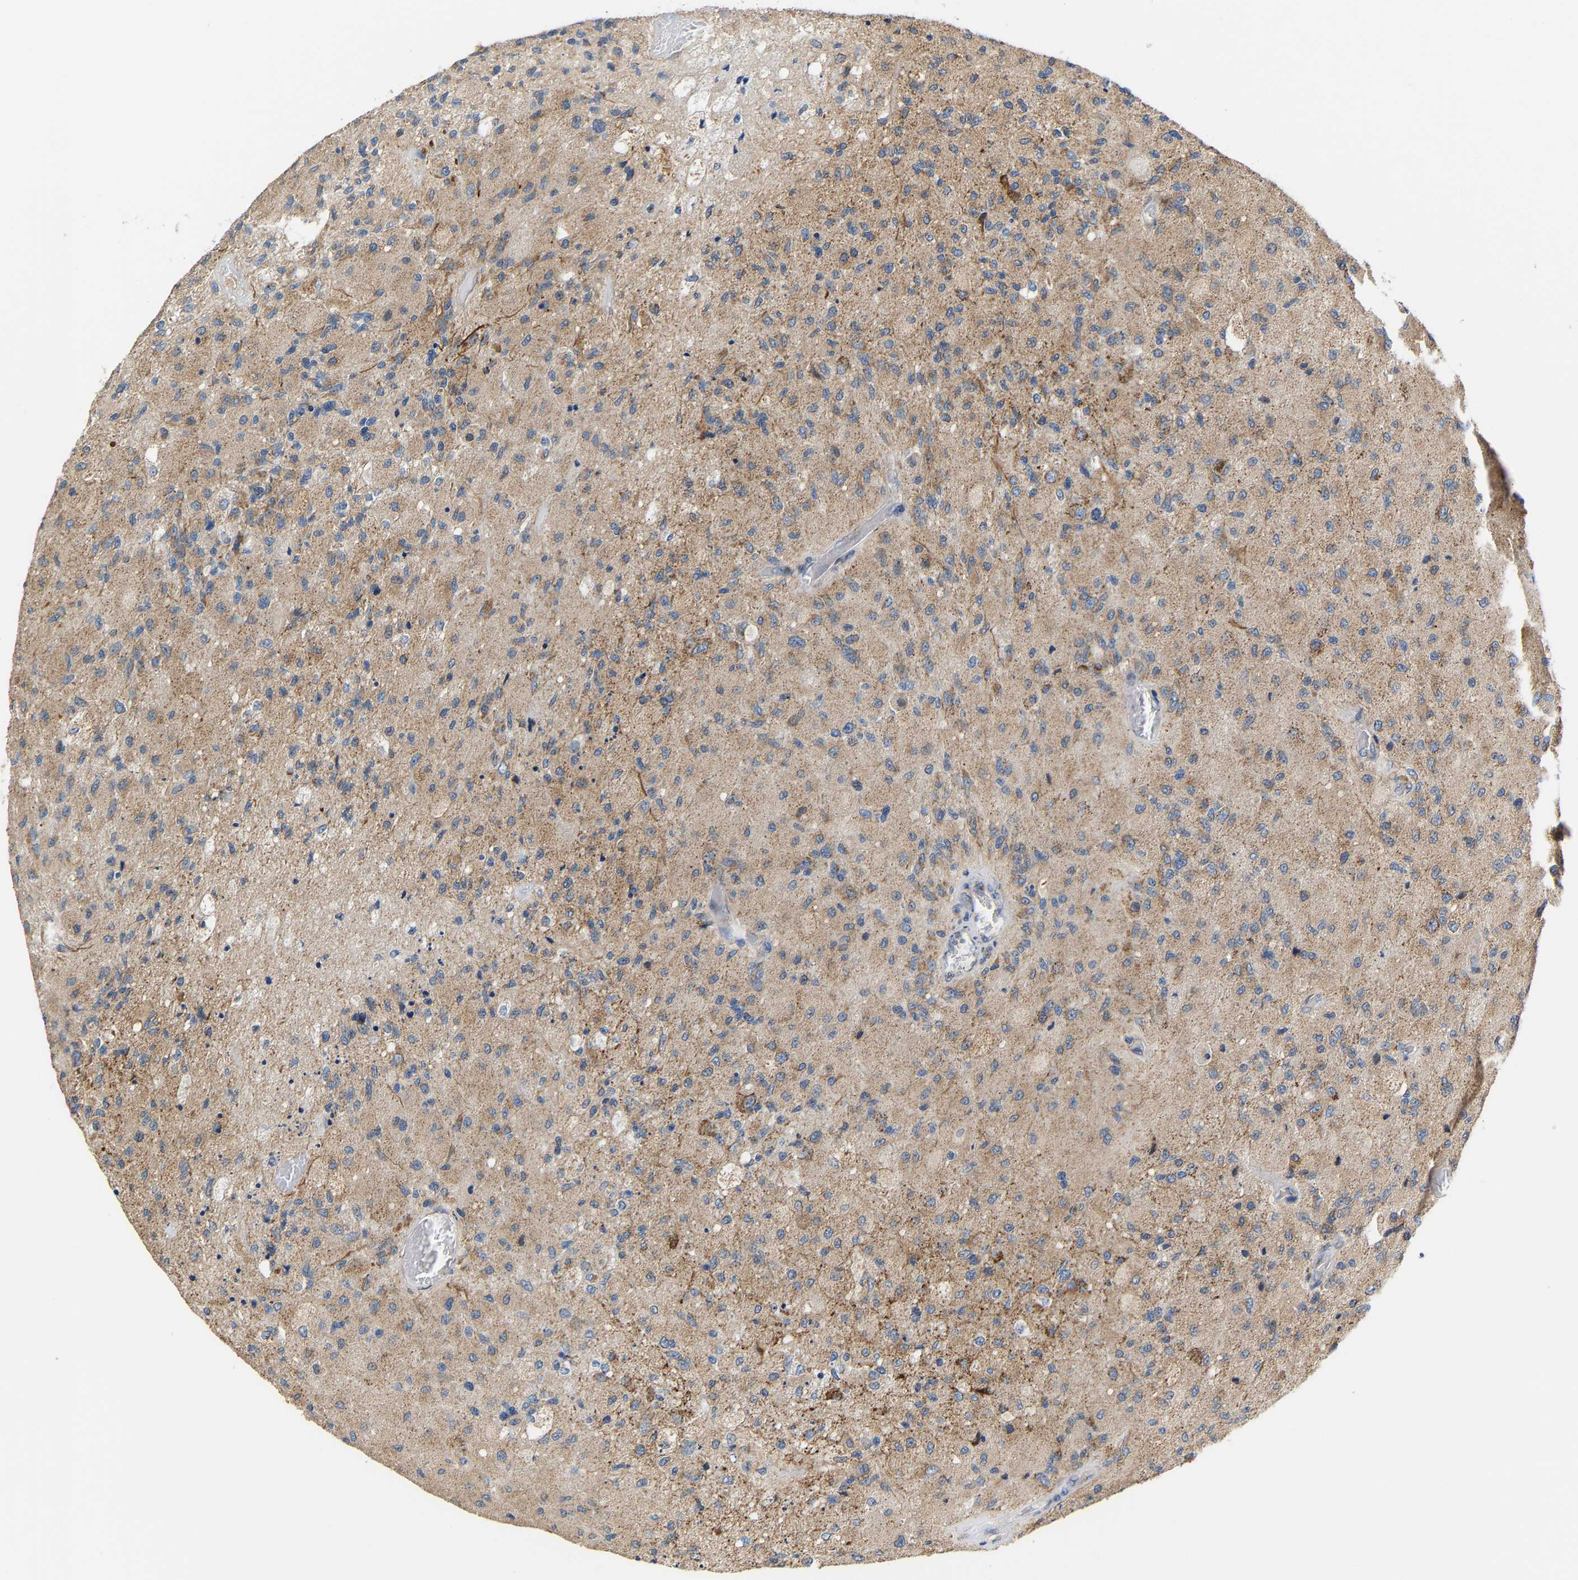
{"staining": {"intensity": "moderate", "quantity": "25%-75%", "location": "cytoplasmic/membranous"}, "tissue": "glioma", "cell_type": "Tumor cells", "image_type": "cancer", "snomed": [{"axis": "morphology", "description": "Normal tissue, NOS"}, {"axis": "morphology", "description": "Glioma, malignant, High grade"}, {"axis": "topography", "description": "Cerebral cortex"}], "caption": "Glioma stained with immunohistochemistry (IHC) displays moderate cytoplasmic/membranous positivity in about 25%-75% of tumor cells. (brown staining indicates protein expression, while blue staining denotes nuclei).", "gene": "TMEM168", "patient": {"sex": "male", "age": 77}}